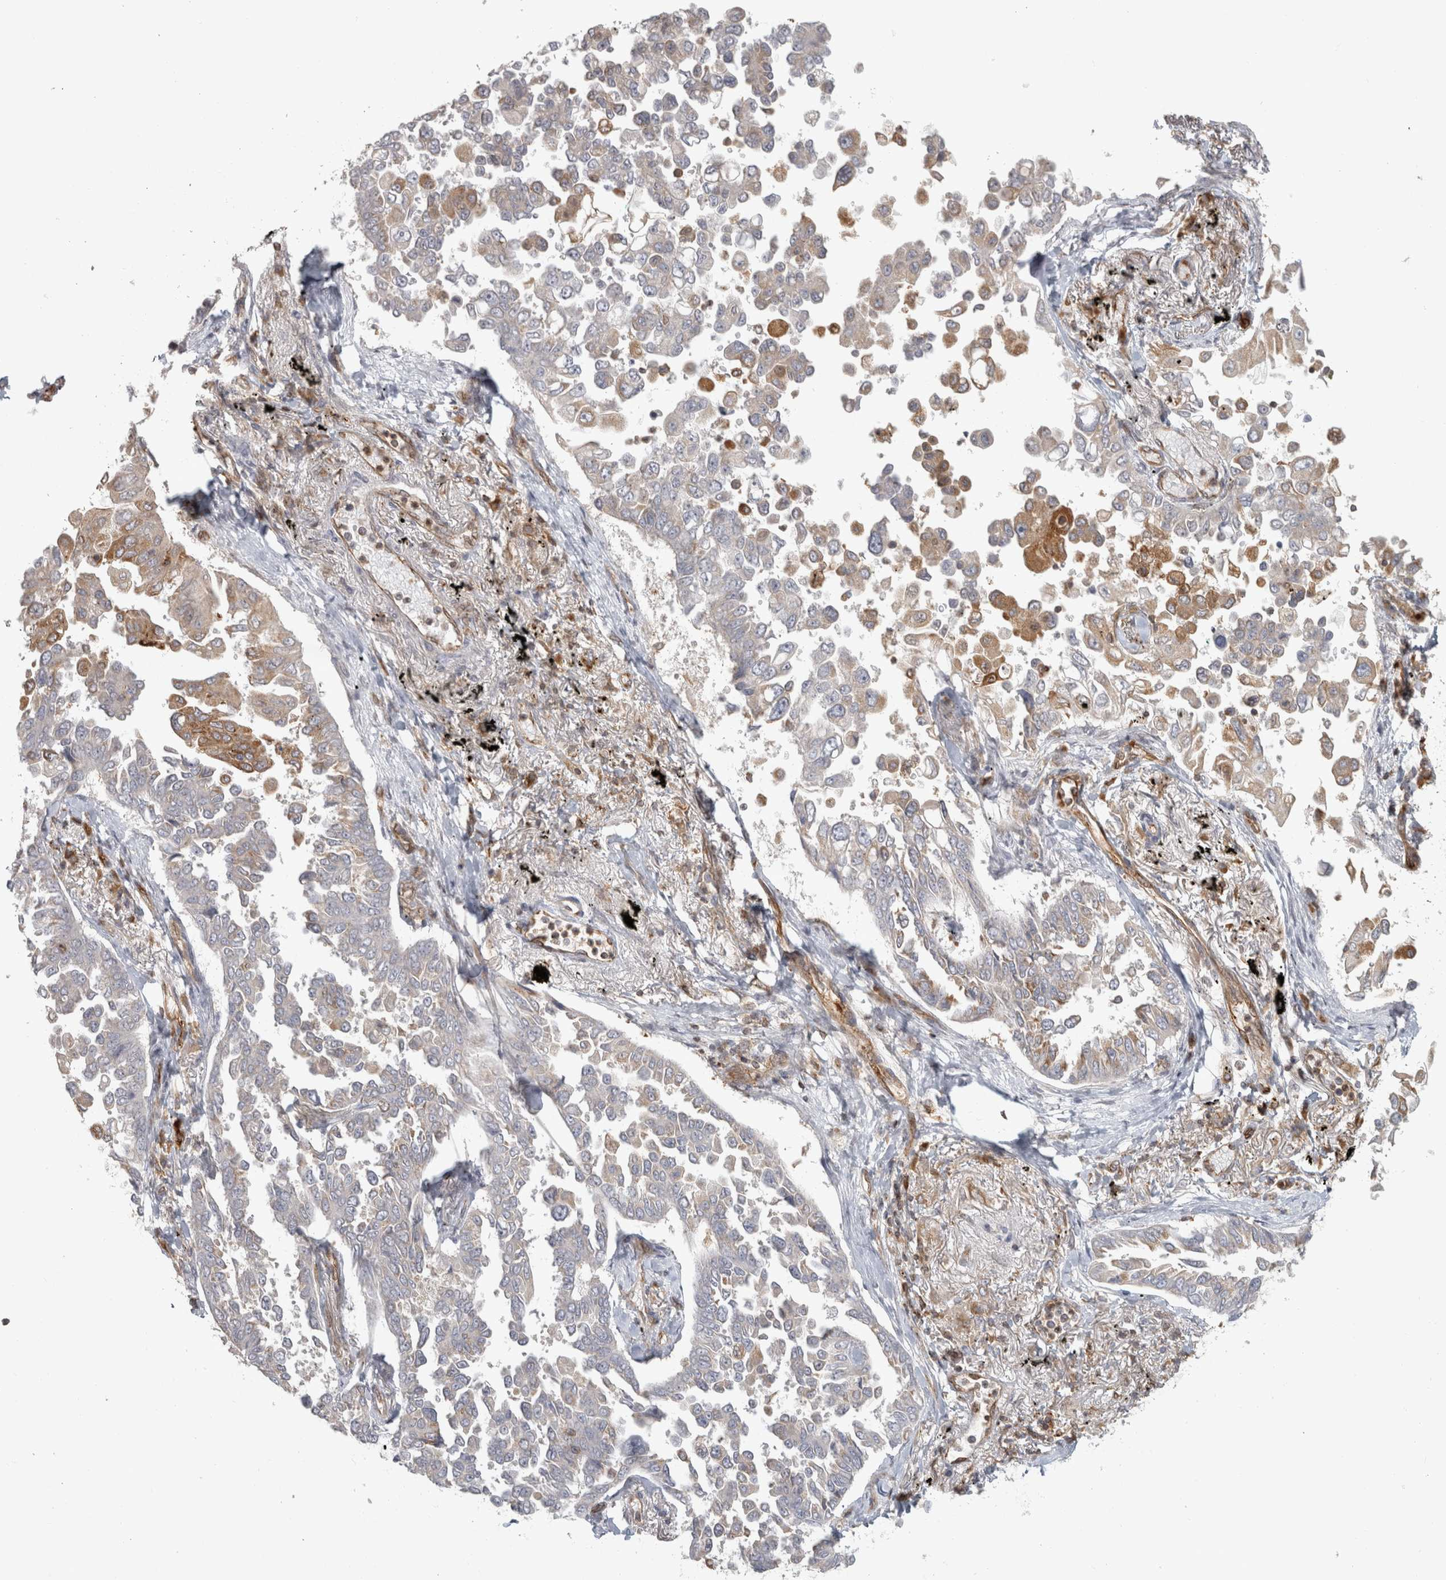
{"staining": {"intensity": "moderate", "quantity": "25%-75%", "location": "cytoplasmic/membranous"}, "tissue": "lung cancer", "cell_type": "Tumor cells", "image_type": "cancer", "snomed": [{"axis": "morphology", "description": "Adenocarcinoma, NOS"}, {"axis": "topography", "description": "Lung"}], "caption": "Immunohistochemical staining of human lung adenocarcinoma reveals medium levels of moderate cytoplasmic/membranous protein positivity in approximately 25%-75% of tumor cells.", "gene": "HLA-E", "patient": {"sex": "female", "age": 67}}